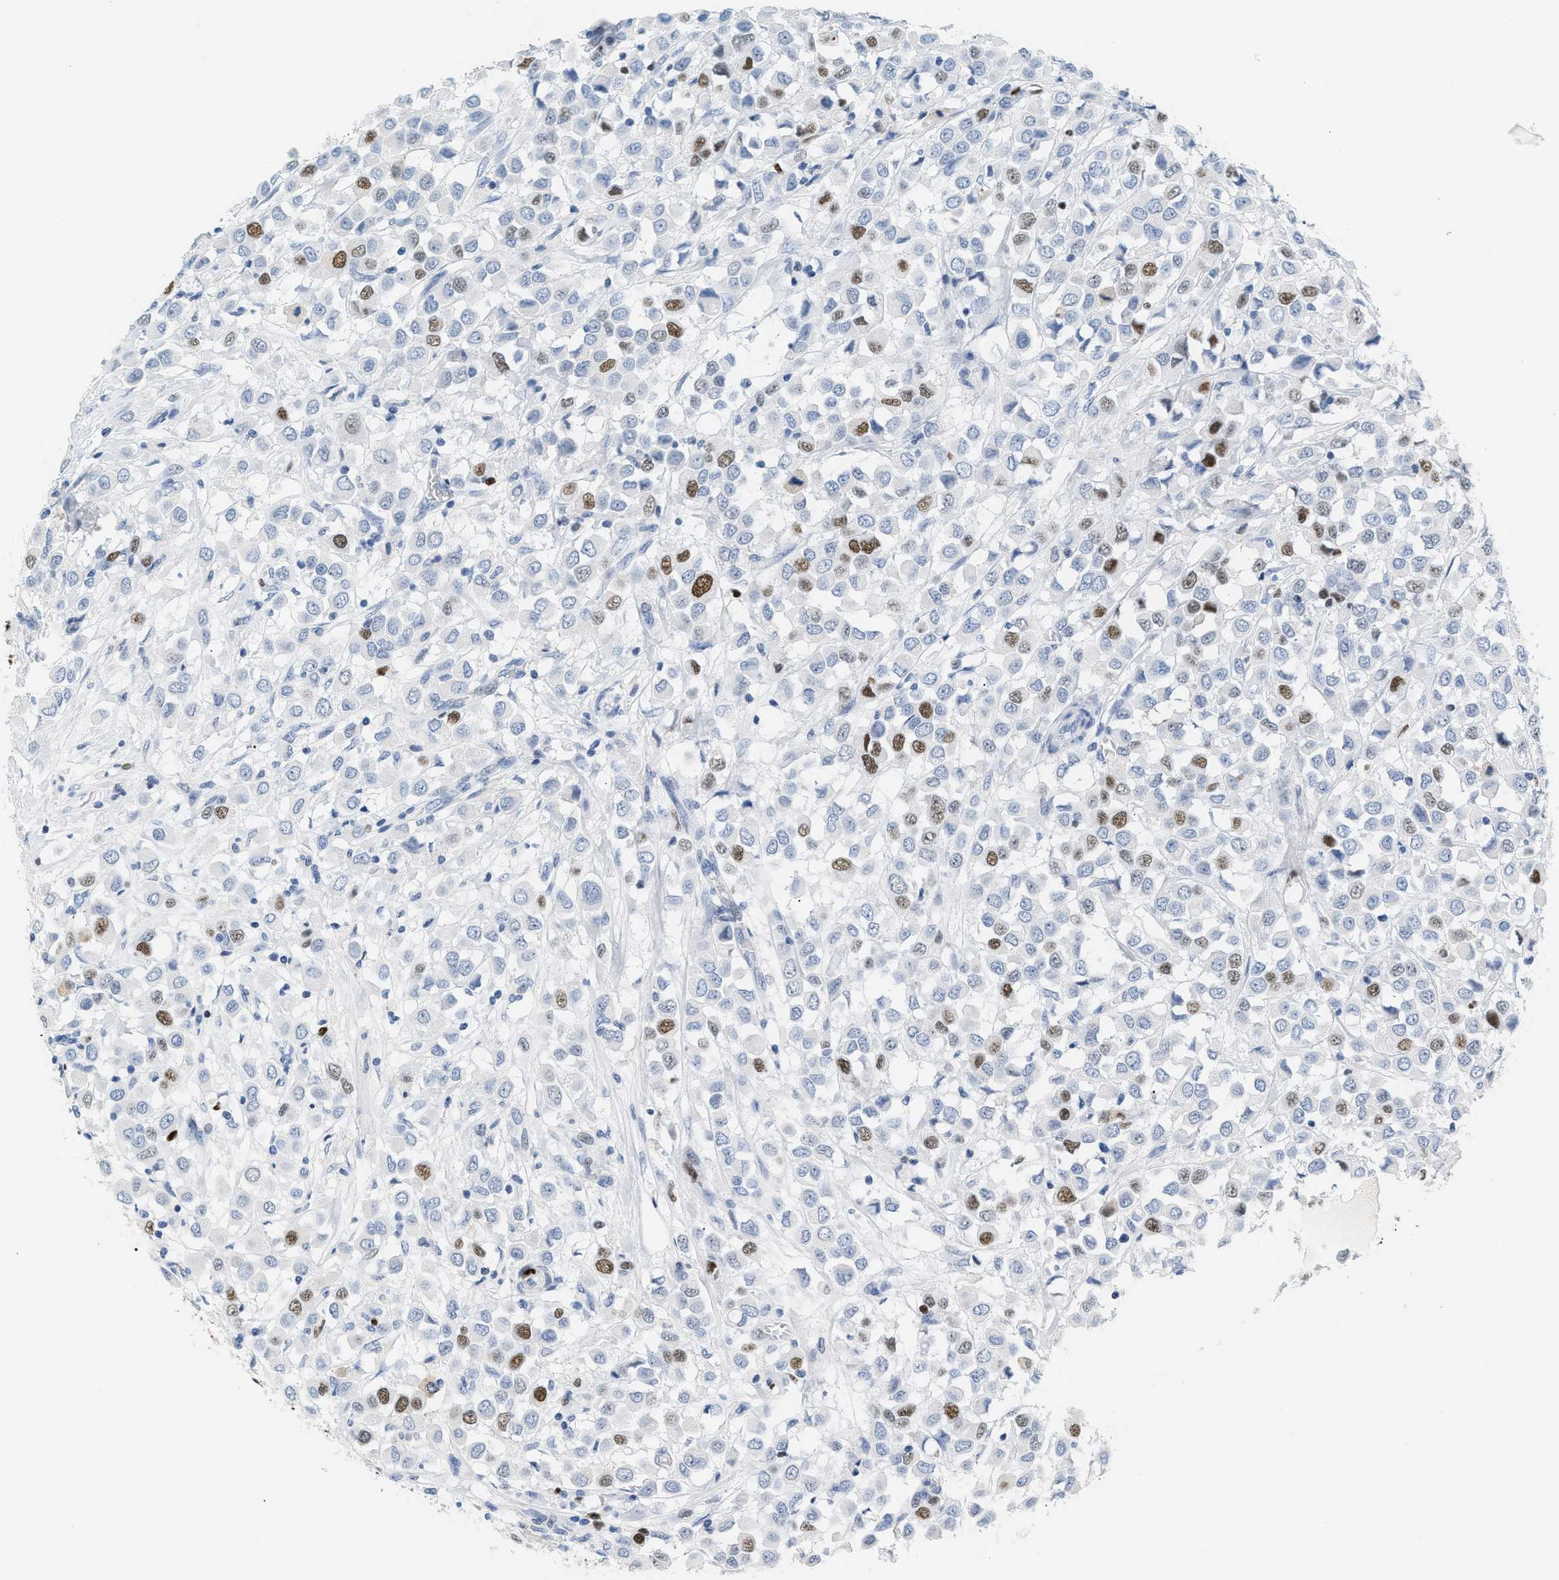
{"staining": {"intensity": "moderate", "quantity": "<25%", "location": "nuclear"}, "tissue": "breast cancer", "cell_type": "Tumor cells", "image_type": "cancer", "snomed": [{"axis": "morphology", "description": "Duct carcinoma"}, {"axis": "topography", "description": "Breast"}], "caption": "Intraductal carcinoma (breast) stained for a protein demonstrates moderate nuclear positivity in tumor cells. Using DAB (3,3'-diaminobenzidine) (brown) and hematoxylin (blue) stains, captured at high magnification using brightfield microscopy.", "gene": "MCM7", "patient": {"sex": "female", "age": 61}}